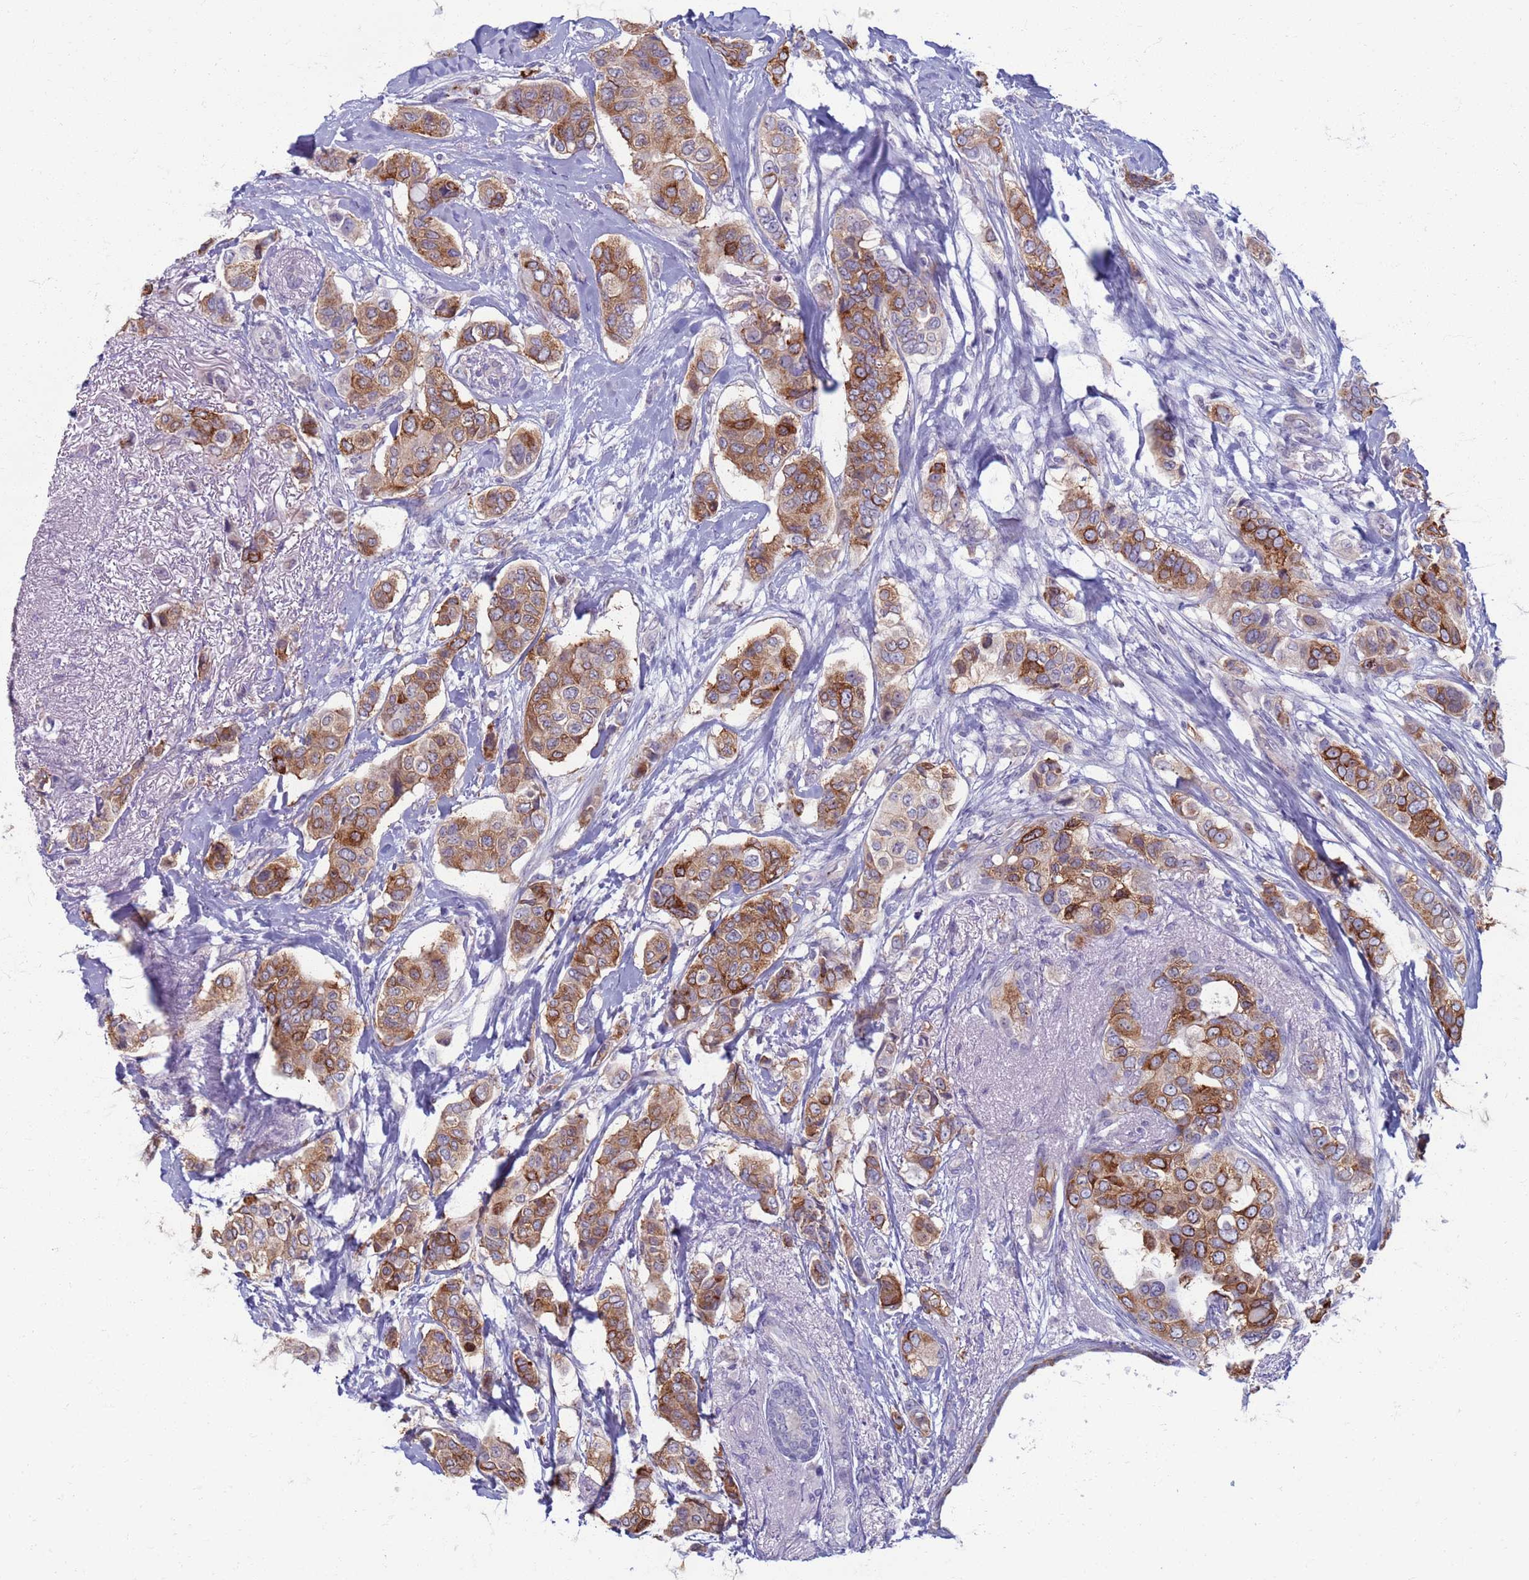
{"staining": {"intensity": "moderate", "quantity": "25%-75%", "location": "cytoplasmic/membranous"}, "tissue": "breast cancer", "cell_type": "Tumor cells", "image_type": "cancer", "snomed": [{"axis": "morphology", "description": "Lobular carcinoma"}, {"axis": "topography", "description": "Breast"}], "caption": "A histopathology image of breast cancer stained for a protein displays moderate cytoplasmic/membranous brown staining in tumor cells.", "gene": "CLCA2", "patient": {"sex": "female", "age": 51}}